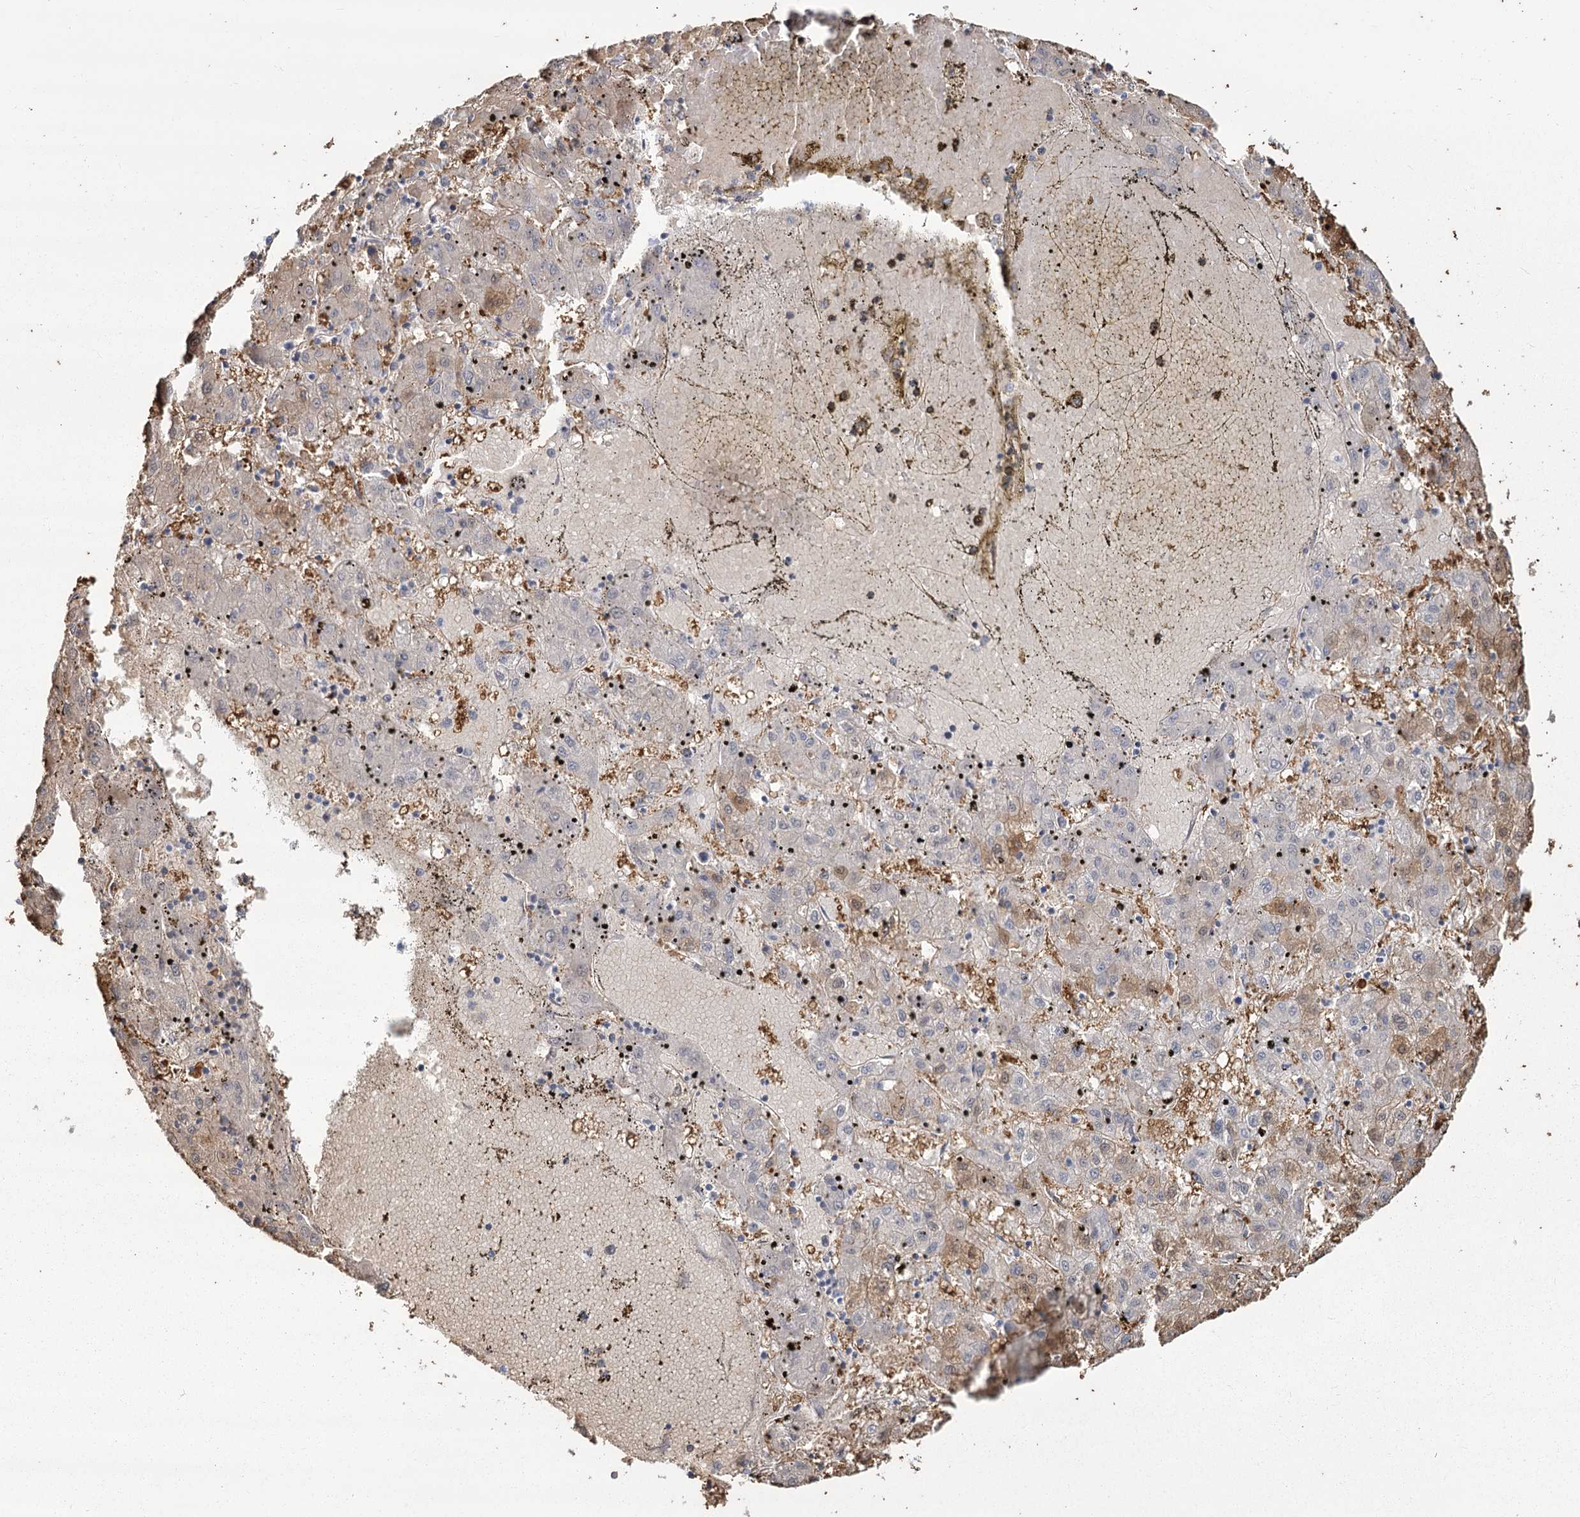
{"staining": {"intensity": "weak", "quantity": "<25%", "location": "cytoplasmic/membranous"}, "tissue": "liver cancer", "cell_type": "Tumor cells", "image_type": "cancer", "snomed": [{"axis": "morphology", "description": "Carcinoma, Hepatocellular, NOS"}, {"axis": "topography", "description": "Liver"}], "caption": "Immunohistochemistry of human liver cancer displays no expression in tumor cells.", "gene": "SLC6A19", "patient": {"sex": "male", "age": 72}}